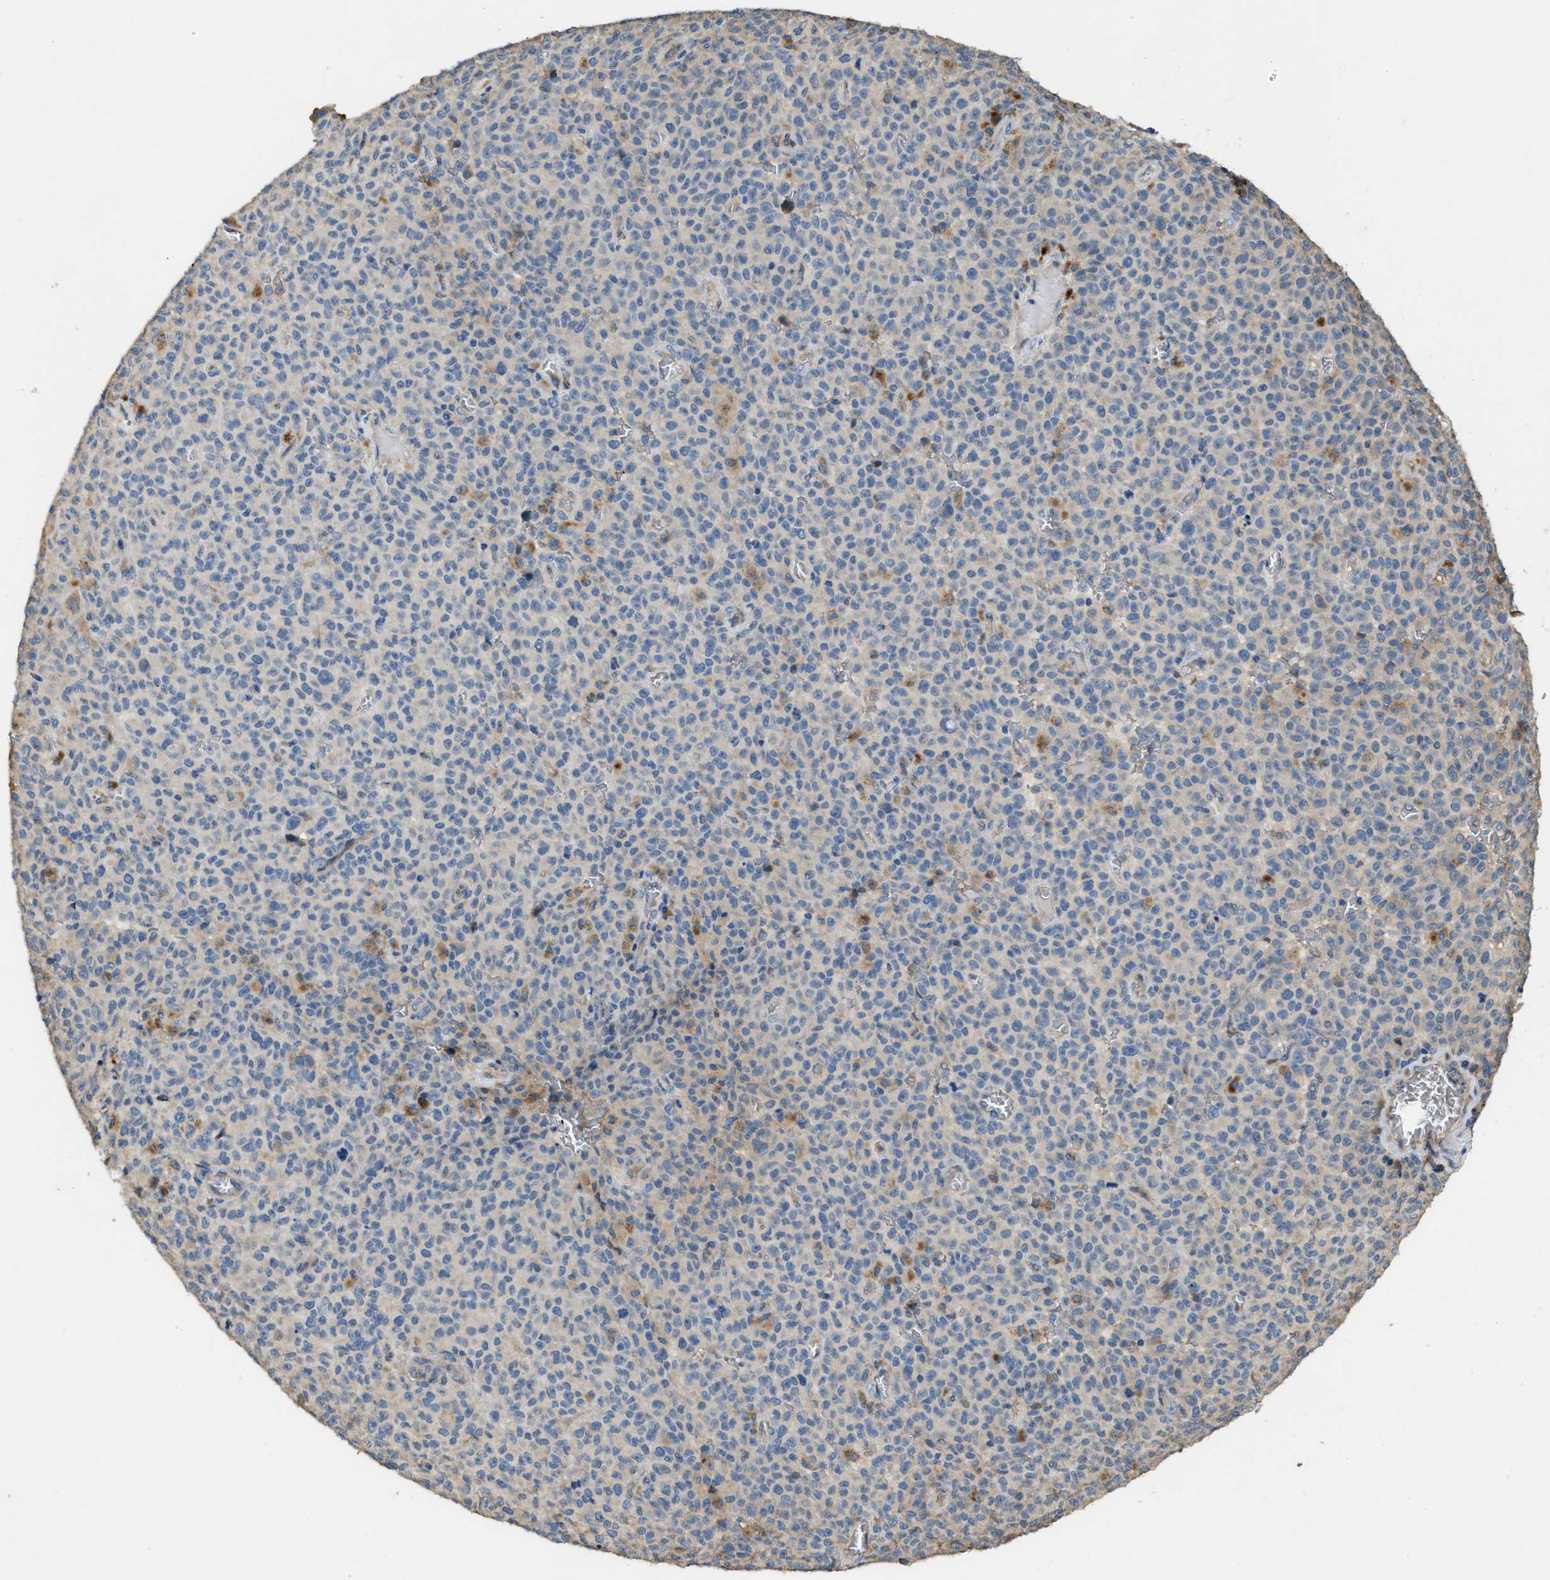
{"staining": {"intensity": "moderate", "quantity": "<25%", "location": "cytoplasmic/membranous"}, "tissue": "melanoma", "cell_type": "Tumor cells", "image_type": "cancer", "snomed": [{"axis": "morphology", "description": "Malignant melanoma, NOS"}, {"axis": "topography", "description": "Skin"}], "caption": "IHC image of neoplastic tissue: malignant melanoma stained using immunohistochemistry exhibits low levels of moderate protein expression localized specifically in the cytoplasmic/membranous of tumor cells, appearing as a cytoplasmic/membranous brown color.", "gene": "RIPK2", "patient": {"sex": "female", "age": 82}}